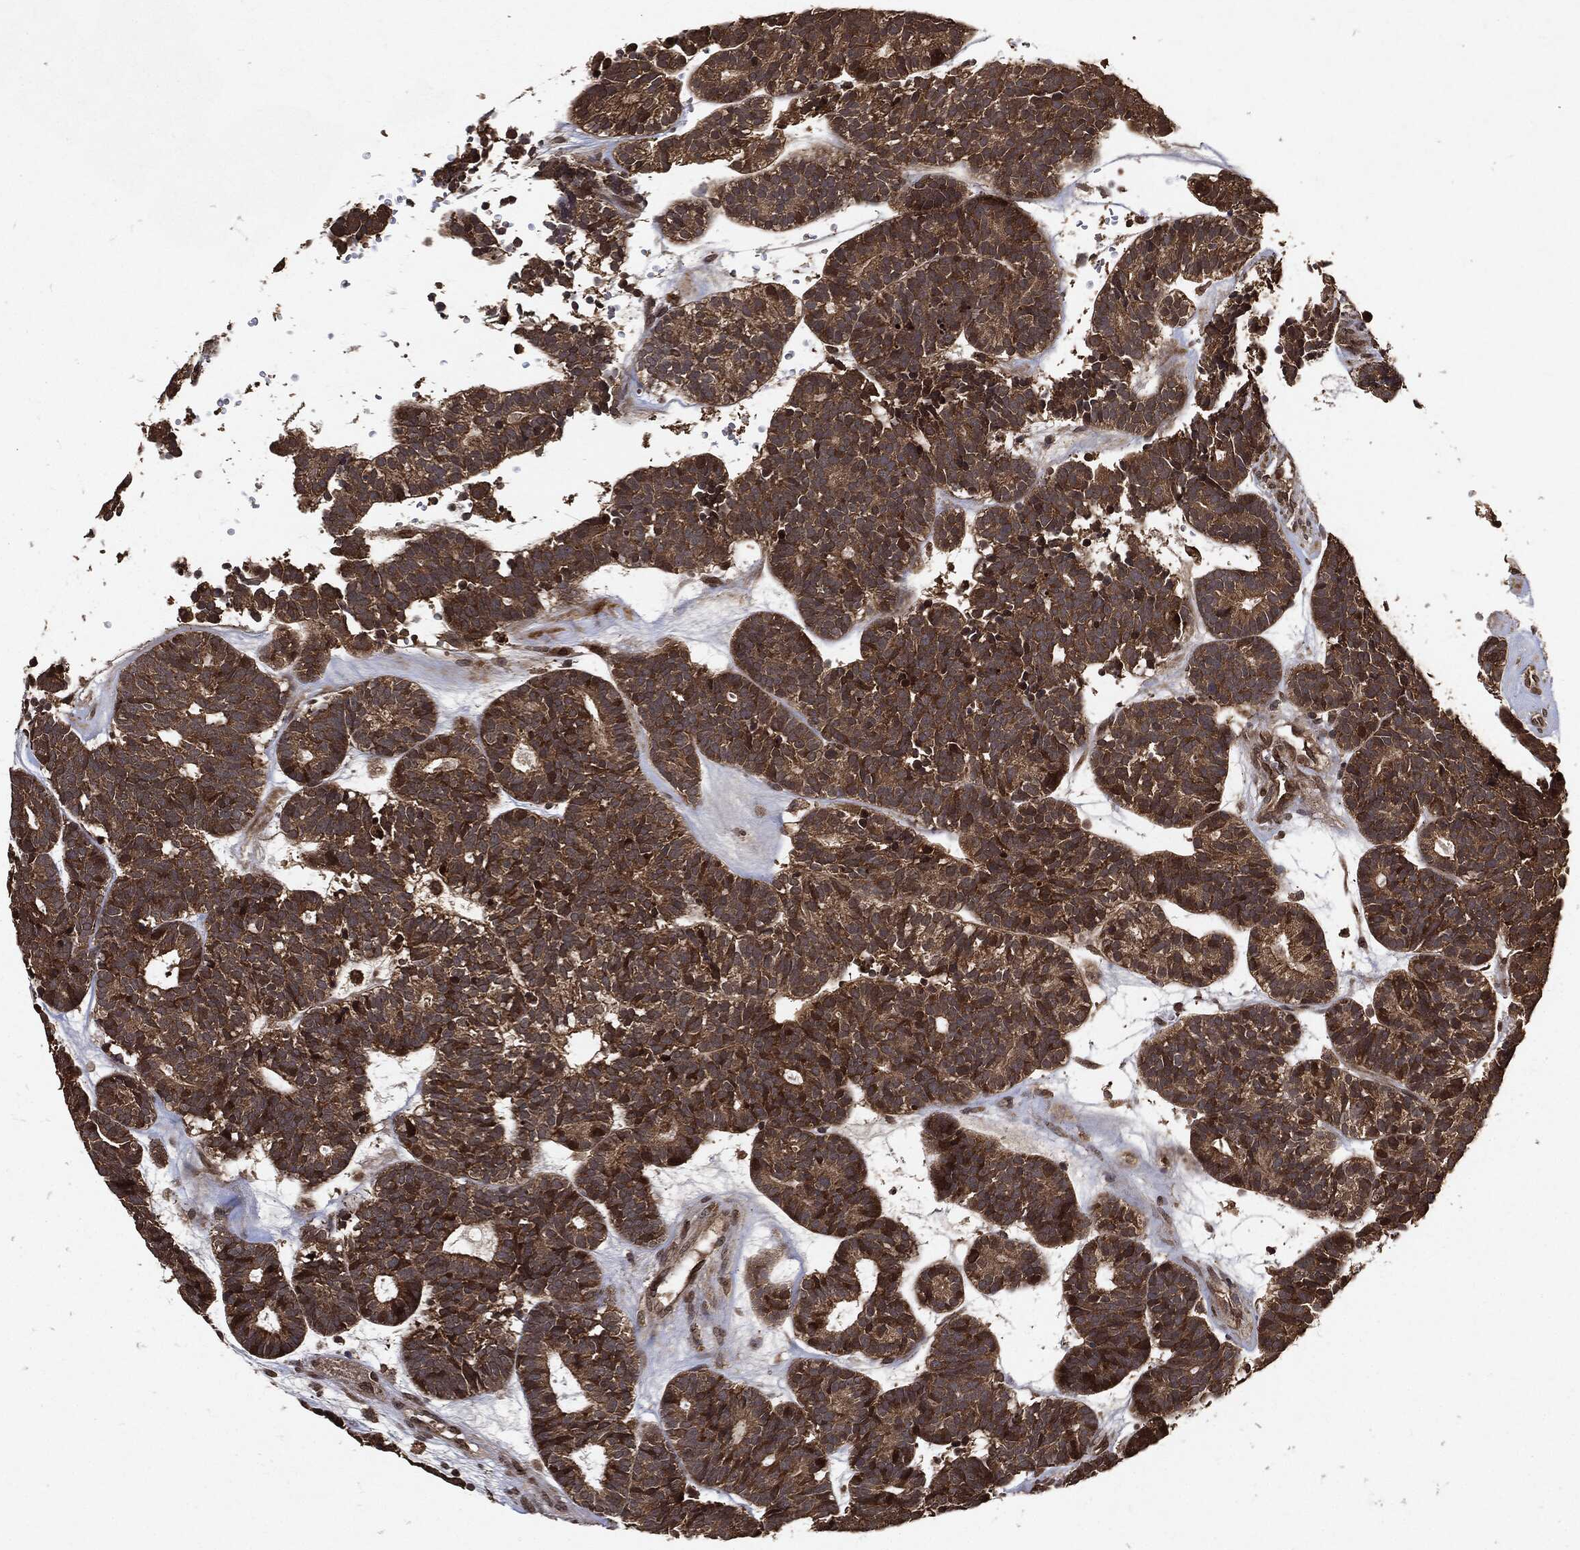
{"staining": {"intensity": "strong", "quantity": ">75%", "location": "cytoplasmic/membranous,nuclear"}, "tissue": "head and neck cancer", "cell_type": "Tumor cells", "image_type": "cancer", "snomed": [{"axis": "morphology", "description": "Adenocarcinoma, NOS"}, {"axis": "topography", "description": "Head-Neck"}], "caption": "Tumor cells reveal high levels of strong cytoplasmic/membranous and nuclear positivity in approximately >75% of cells in head and neck adenocarcinoma. The protein of interest is stained brown, and the nuclei are stained in blue (DAB (3,3'-diaminobenzidine) IHC with brightfield microscopy, high magnification).", "gene": "ZNF226", "patient": {"sex": "female", "age": 81}}